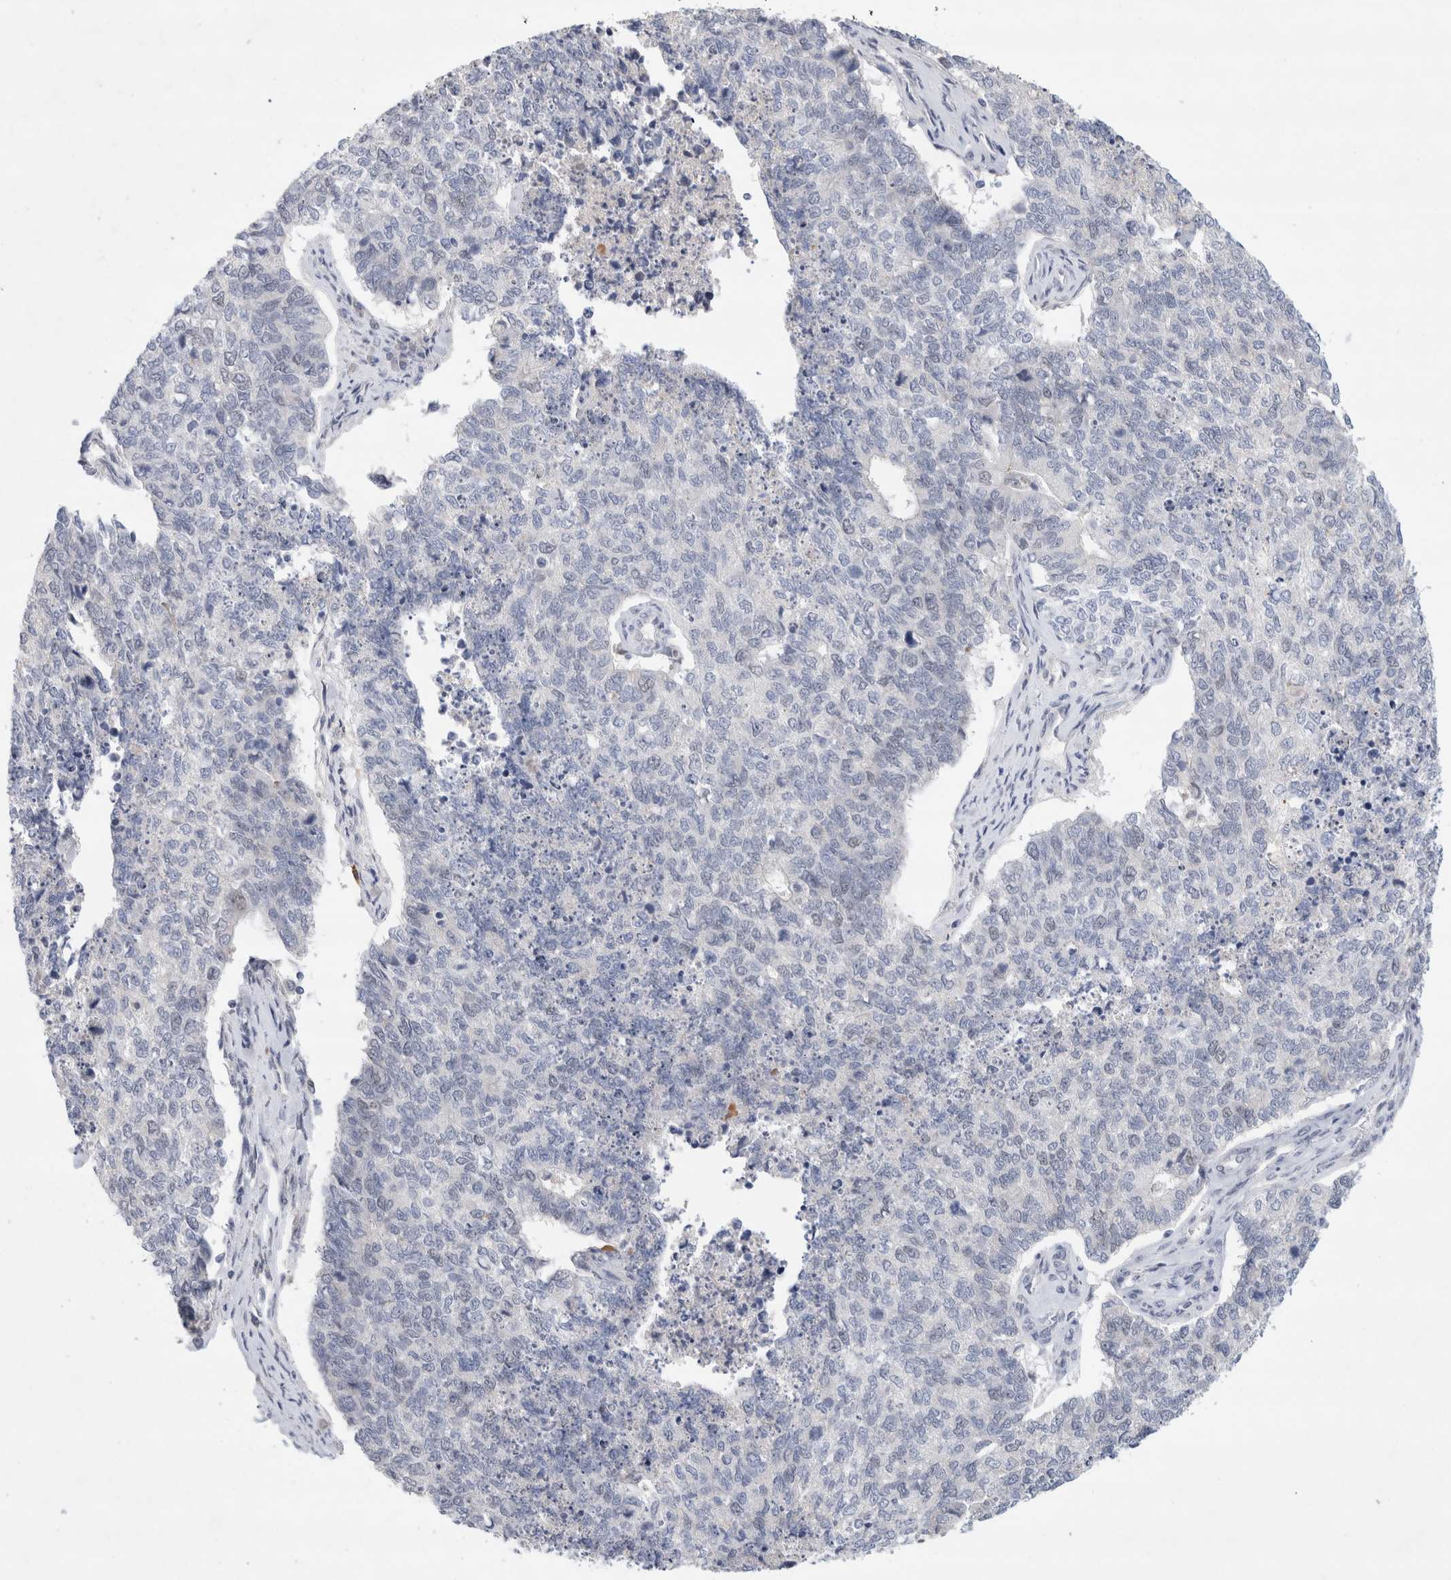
{"staining": {"intensity": "negative", "quantity": "none", "location": "none"}, "tissue": "cervical cancer", "cell_type": "Tumor cells", "image_type": "cancer", "snomed": [{"axis": "morphology", "description": "Squamous cell carcinoma, NOS"}, {"axis": "topography", "description": "Cervix"}], "caption": "Photomicrograph shows no significant protein expression in tumor cells of cervical squamous cell carcinoma.", "gene": "KNL1", "patient": {"sex": "female", "age": 63}}